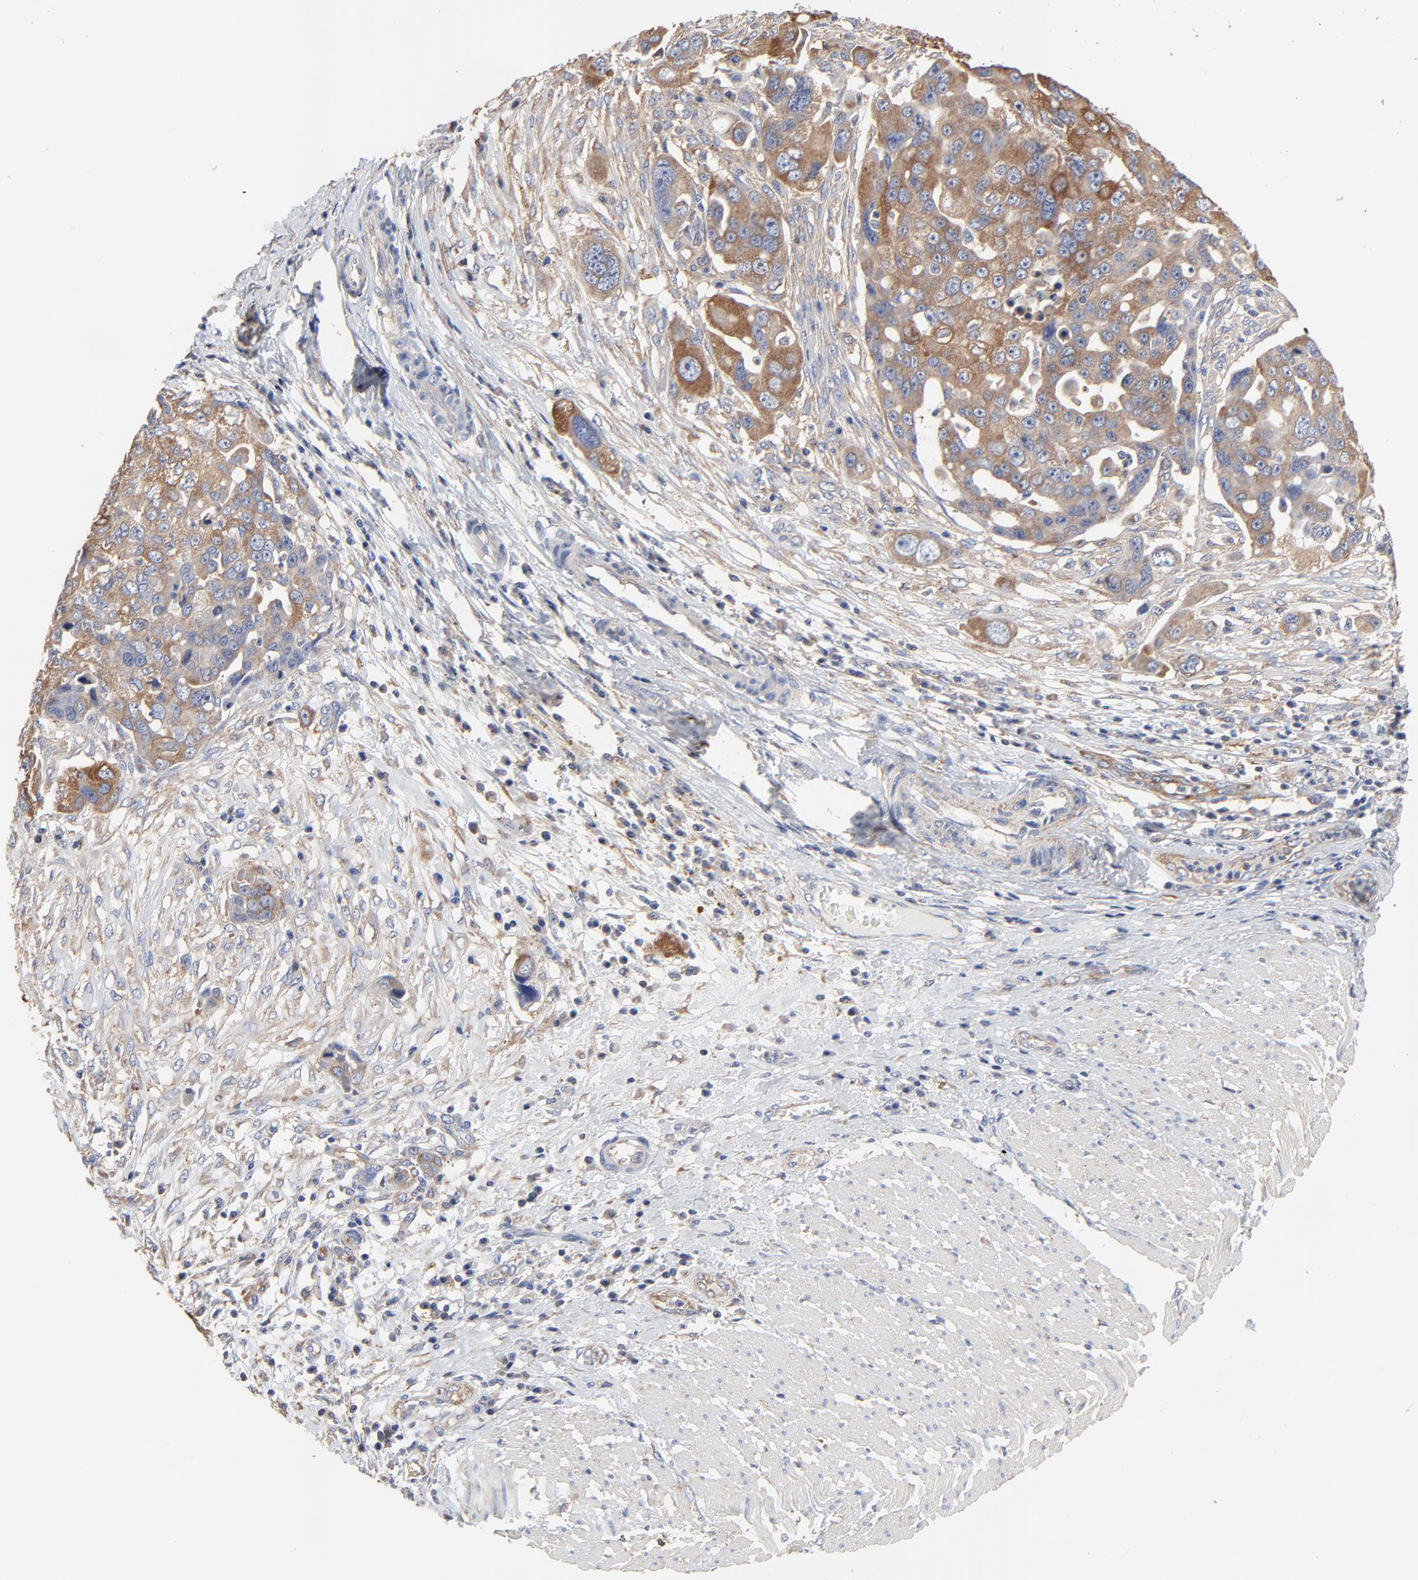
{"staining": {"intensity": "moderate", "quantity": ">75%", "location": "cytoplasmic/membranous"}, "tissue": "ovarian cancer", "cell_type": "Tumor cells", "image_type": "cancer", "snomed": [{"axis": "morphology", "description": "Carcinoma, endometroid"}, {"axis": "topography", "description": "Ovary"}], "caption": "Protein expression analysis of ovarian cancer exhibits moderate cytoplasmic/membranous positivity in approximately >75% of tumor cells. The protein is stained brown, and the nuclei are stained in blue (DAB (3,3'-diaminobenzidine) IHC with brightfield microscopy, high magnification).", "gene": "NXF3", "patient": {"sex": "female", "age": 75}}